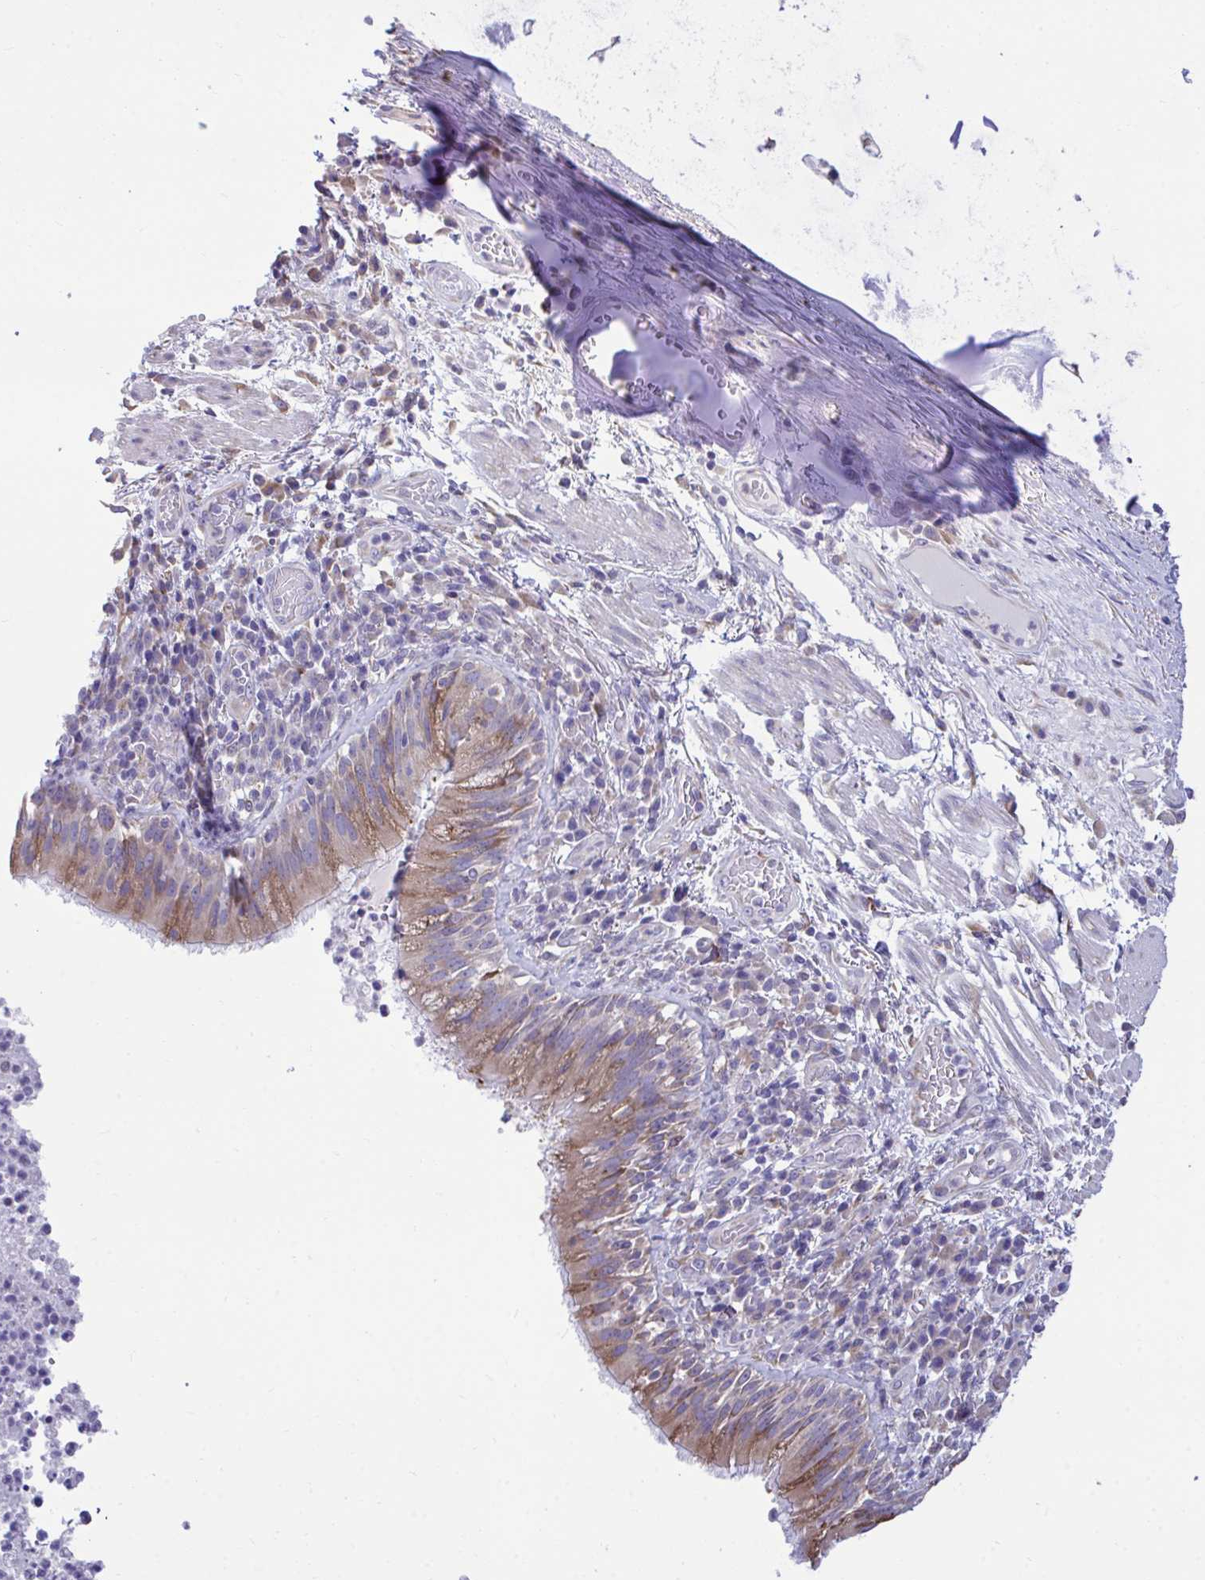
{"staining": {"intensity": "moderate", "quantity": "25%-75%", "location": "cytoplasmic/membranous"}, "tissue": "bronchus", "cell_type": "Respiratory epithelial cells", "image_type": "normal", "snomed": [{"axis": "morphology", "description": "Normal tissue, NOS"}, {"axis": "topography", "description": "Cartilage tissue"}, {"axis": "topography", "description": "Bronchus"}], "caption": "High-magnification brightfield microscopy of normal bronchus stained with DAB (3,3'-diaminobenzidine) (brown) and counterstained with hematoxylin (blue). respiratory epithelial cells exhibit moderate cytoplasmic/membranous positivity is seen in approximately25%-75% of cells.", "gene": "PIGK", "patient": {"sex": "male", "age": 56}}